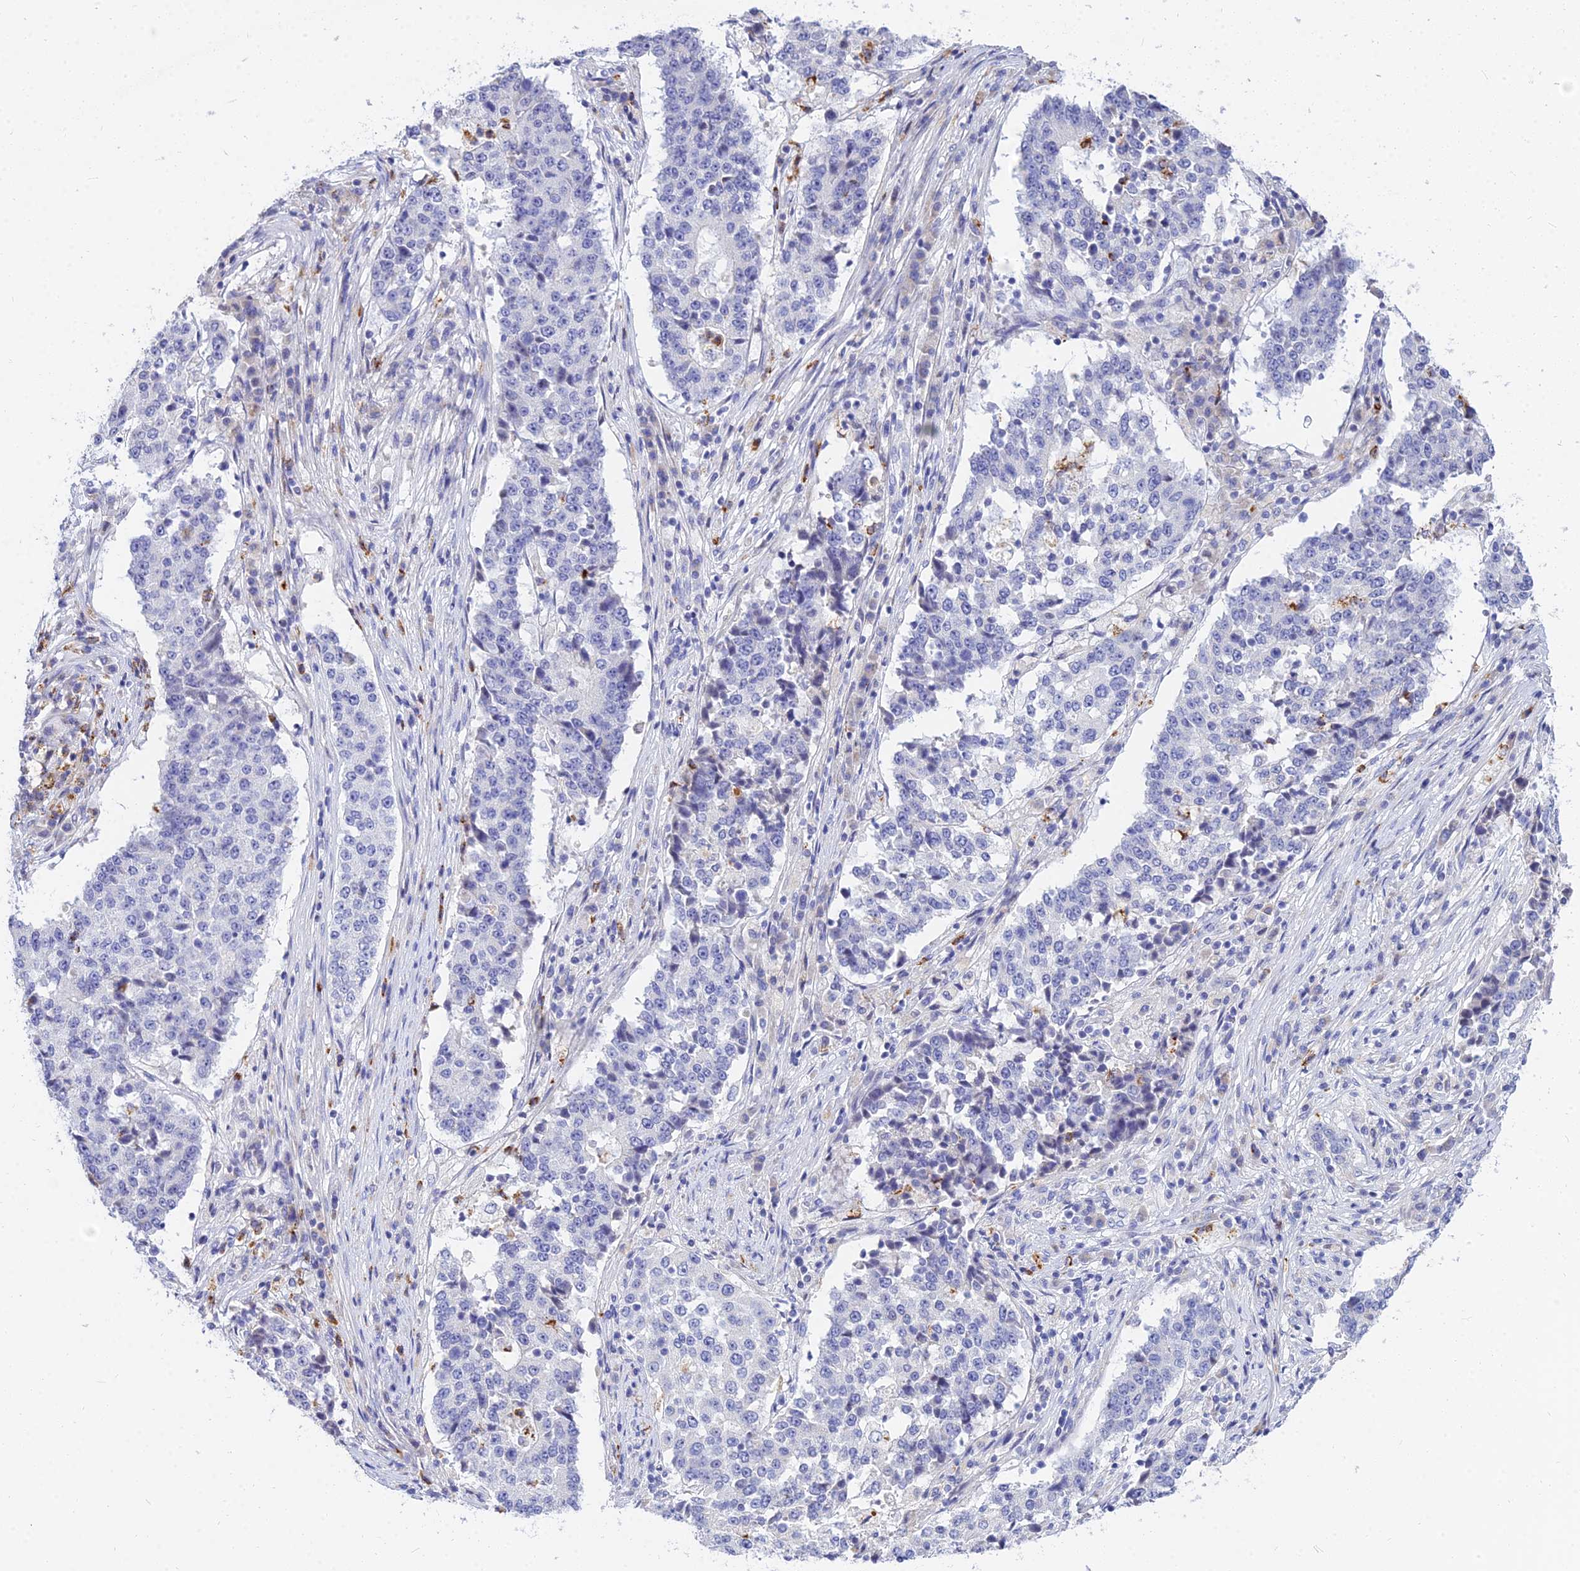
{"staining": {"intensity": "negative", "quantity": "none", "location": "none"}, "tissue": "stomach cancer", "cell_type": "Tumor cells", "image_type": "cancer", "snomed": [{"axis": "morphology", "description": "Adenocarcinoma, NOS"}, {"axis": "topography", "description": "Stomach"}], "caption": "IHC image of neoplastic tissue: human stomach cancer (adenocarcinoma) stained with DAB (3,3'-diaminobenzidine) displays no significant protein positivity in tumor cells.", "gene": "VWC2L", "patient": {"sex": "male", "age": 59}}